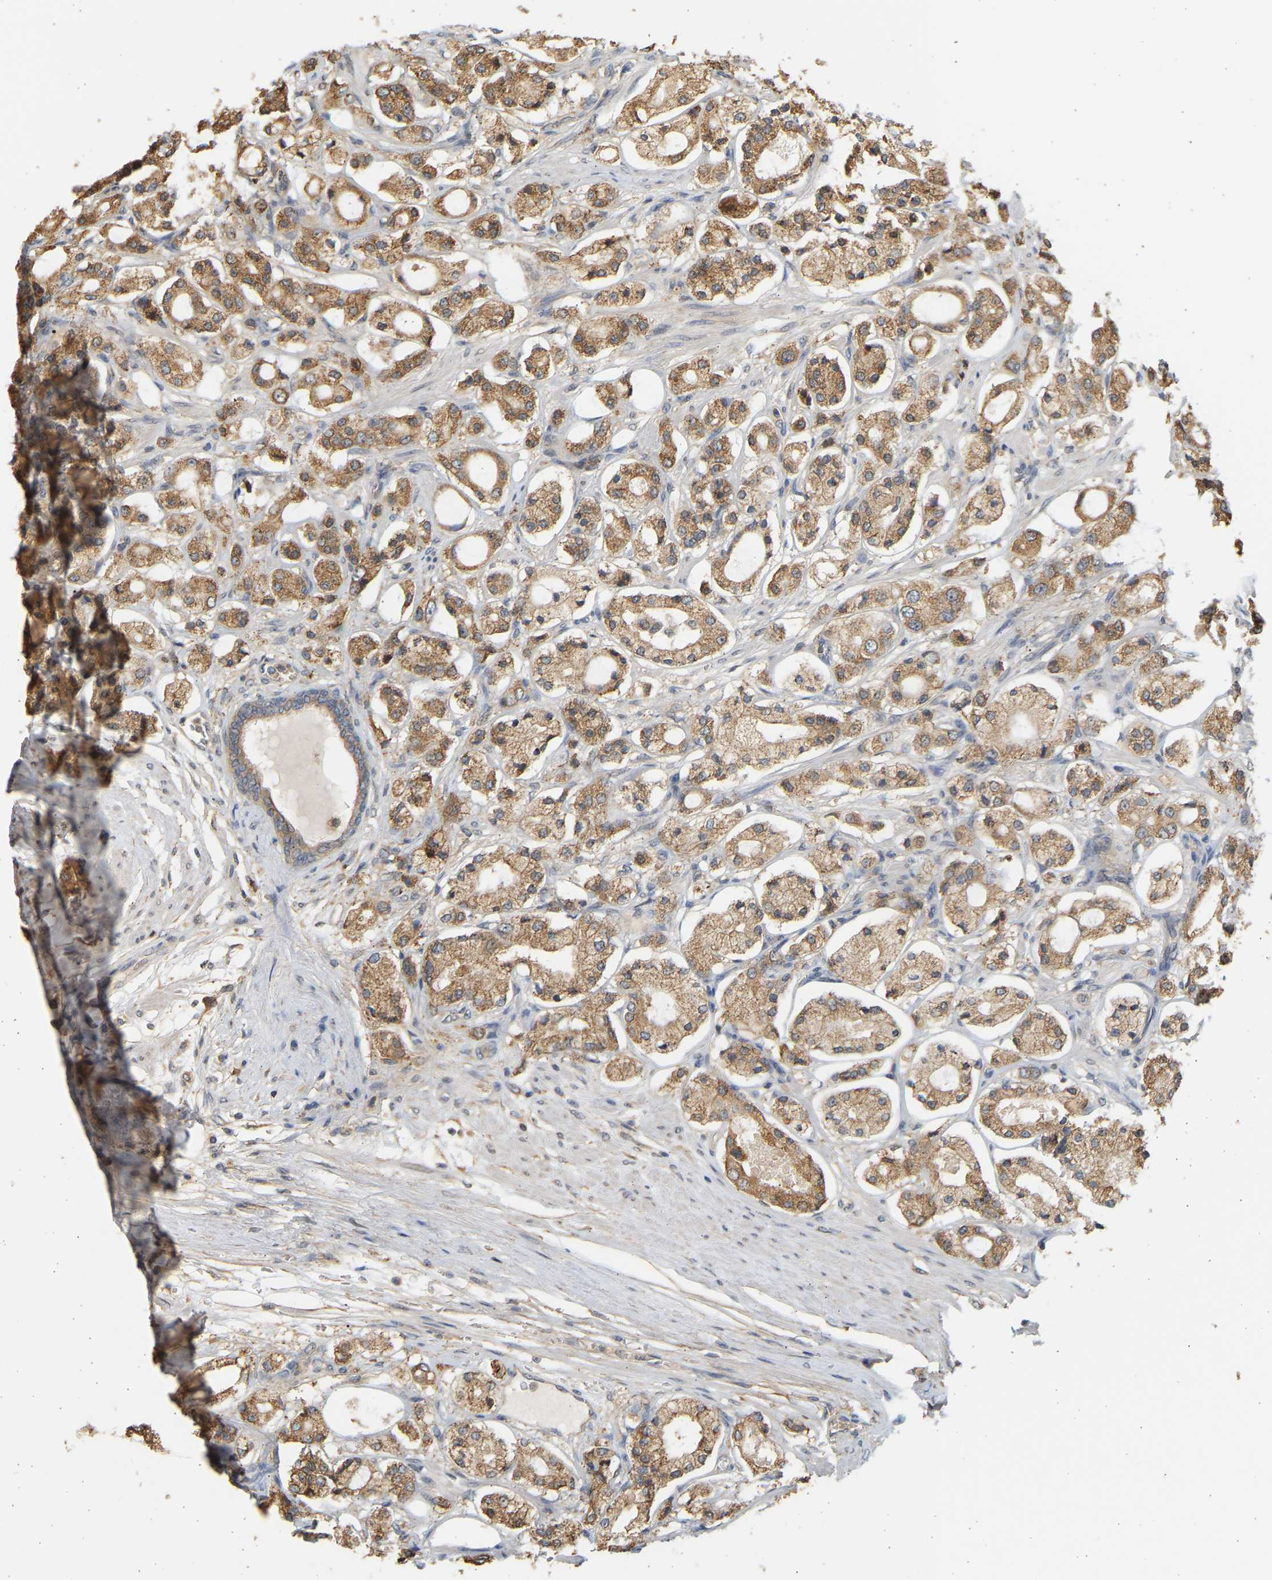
{"staining": {"intensity": "moderate", "quantity": ">75%", "location": "cytoplasmic/membranous"}, "tissue": "prostate cancer", "cell_type": "Tumor cells", "image_type": "cancer", "snomed": [{"axis": "morphology", "description": "Adenocarcinoma, High grade"}, {"axis": "topography", "description": "Prostate"}], "caption": "DAB immunohistochemical staining of human prostate cancer shows moderate cytoplasmic/membranous protein expression in about >75% of tumor cells.", "gene": "B4GALT6", "patient": {"sex": "male", "age": 65}}